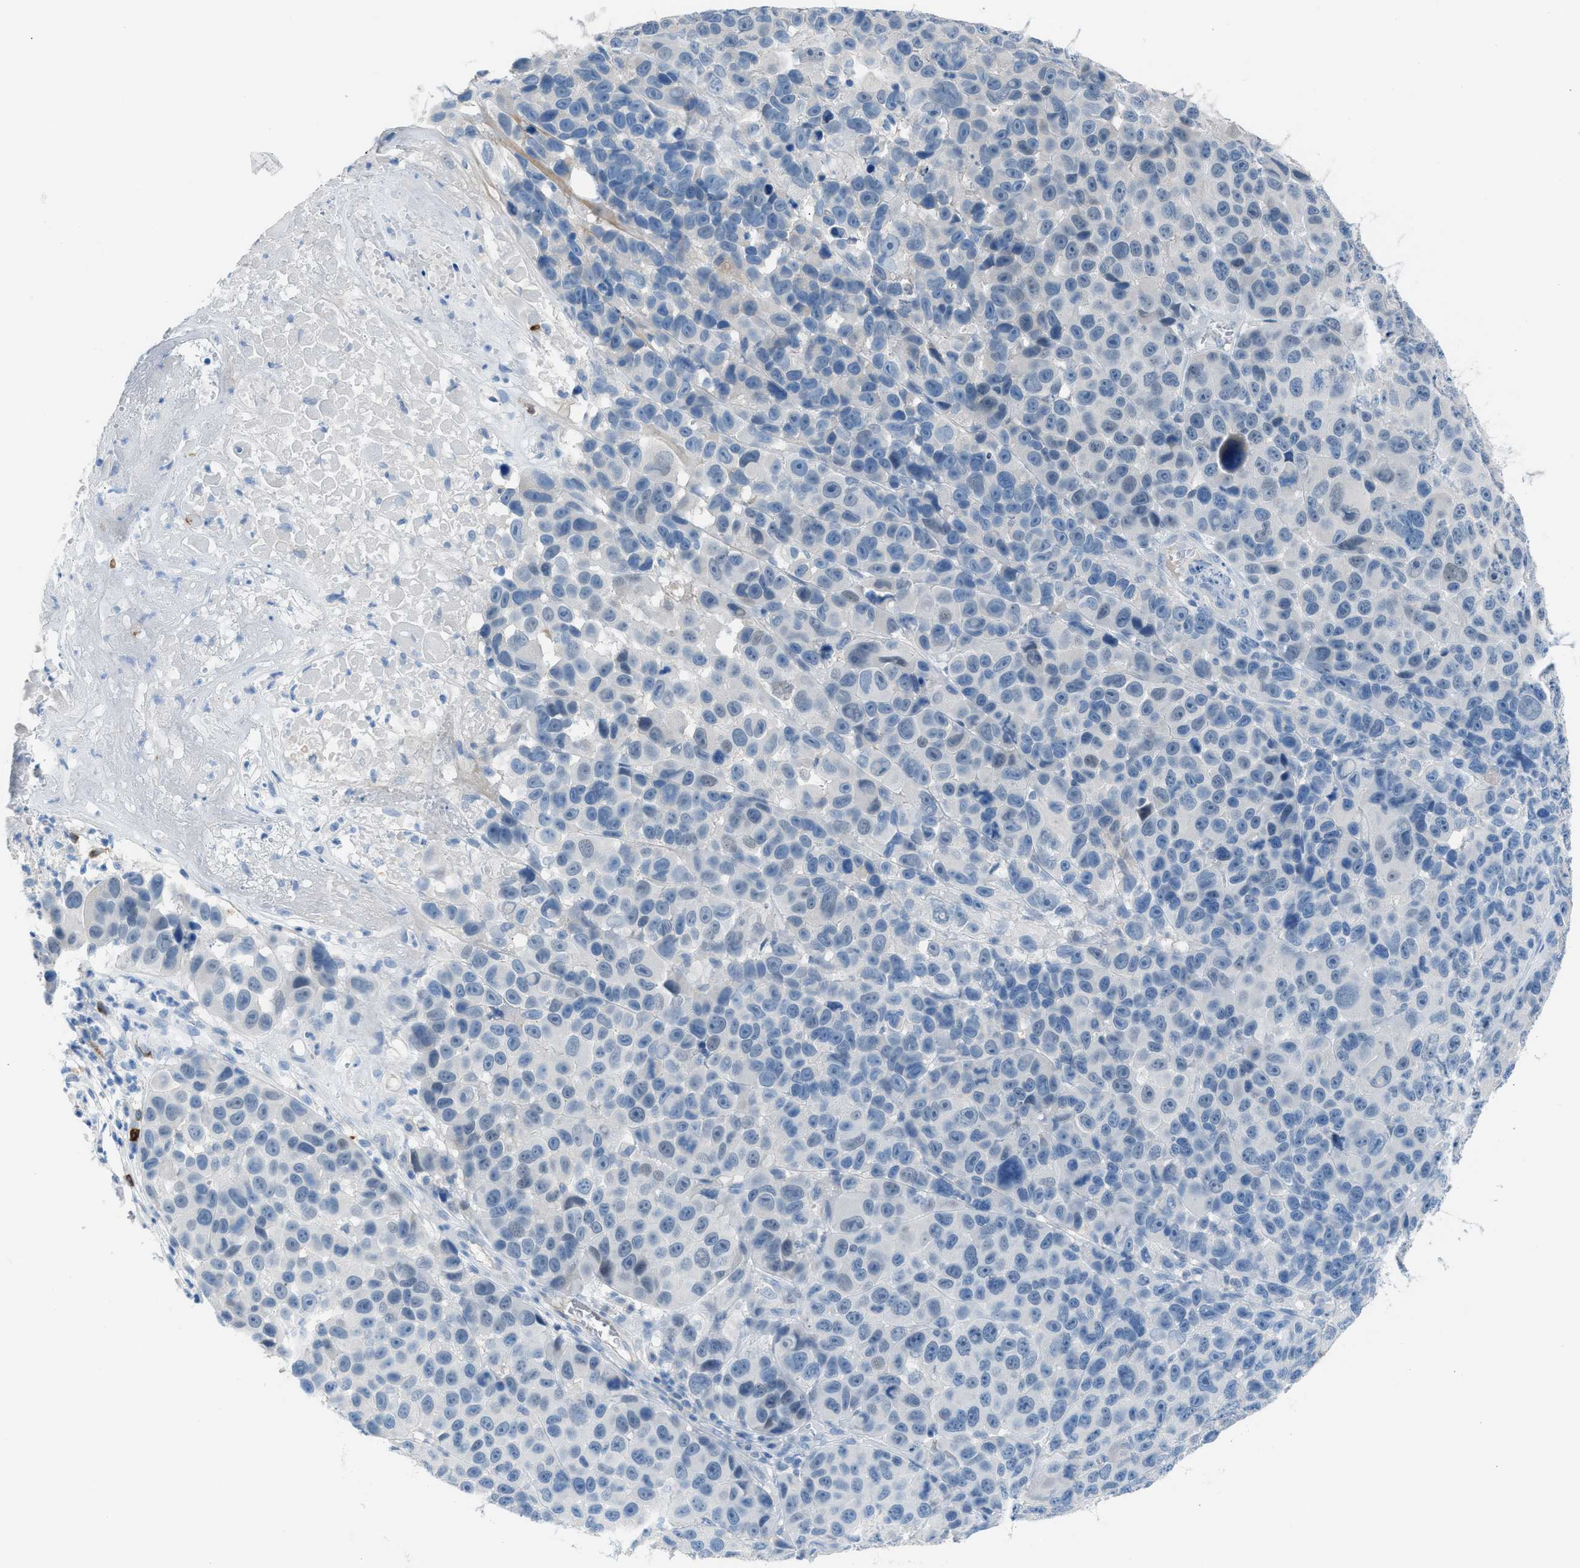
{"staining": {"intensity": "negative", "quantity": "none", "location": "none"}, "tissue": "melanoma", "cell_type": "Tumor cells", "image_type": "cancer", "snomed": [{"axis": "morphology", "description": "Malignant melanoma, NOS"}, {"axis": "topography", "description": "Skin"}], "caption": "Human malignant melanoma stained for a protein using IHC shows no staining in tumor cells.", "gene": "CLEC10A", "patient": {"sex": "male", "age": 53}}